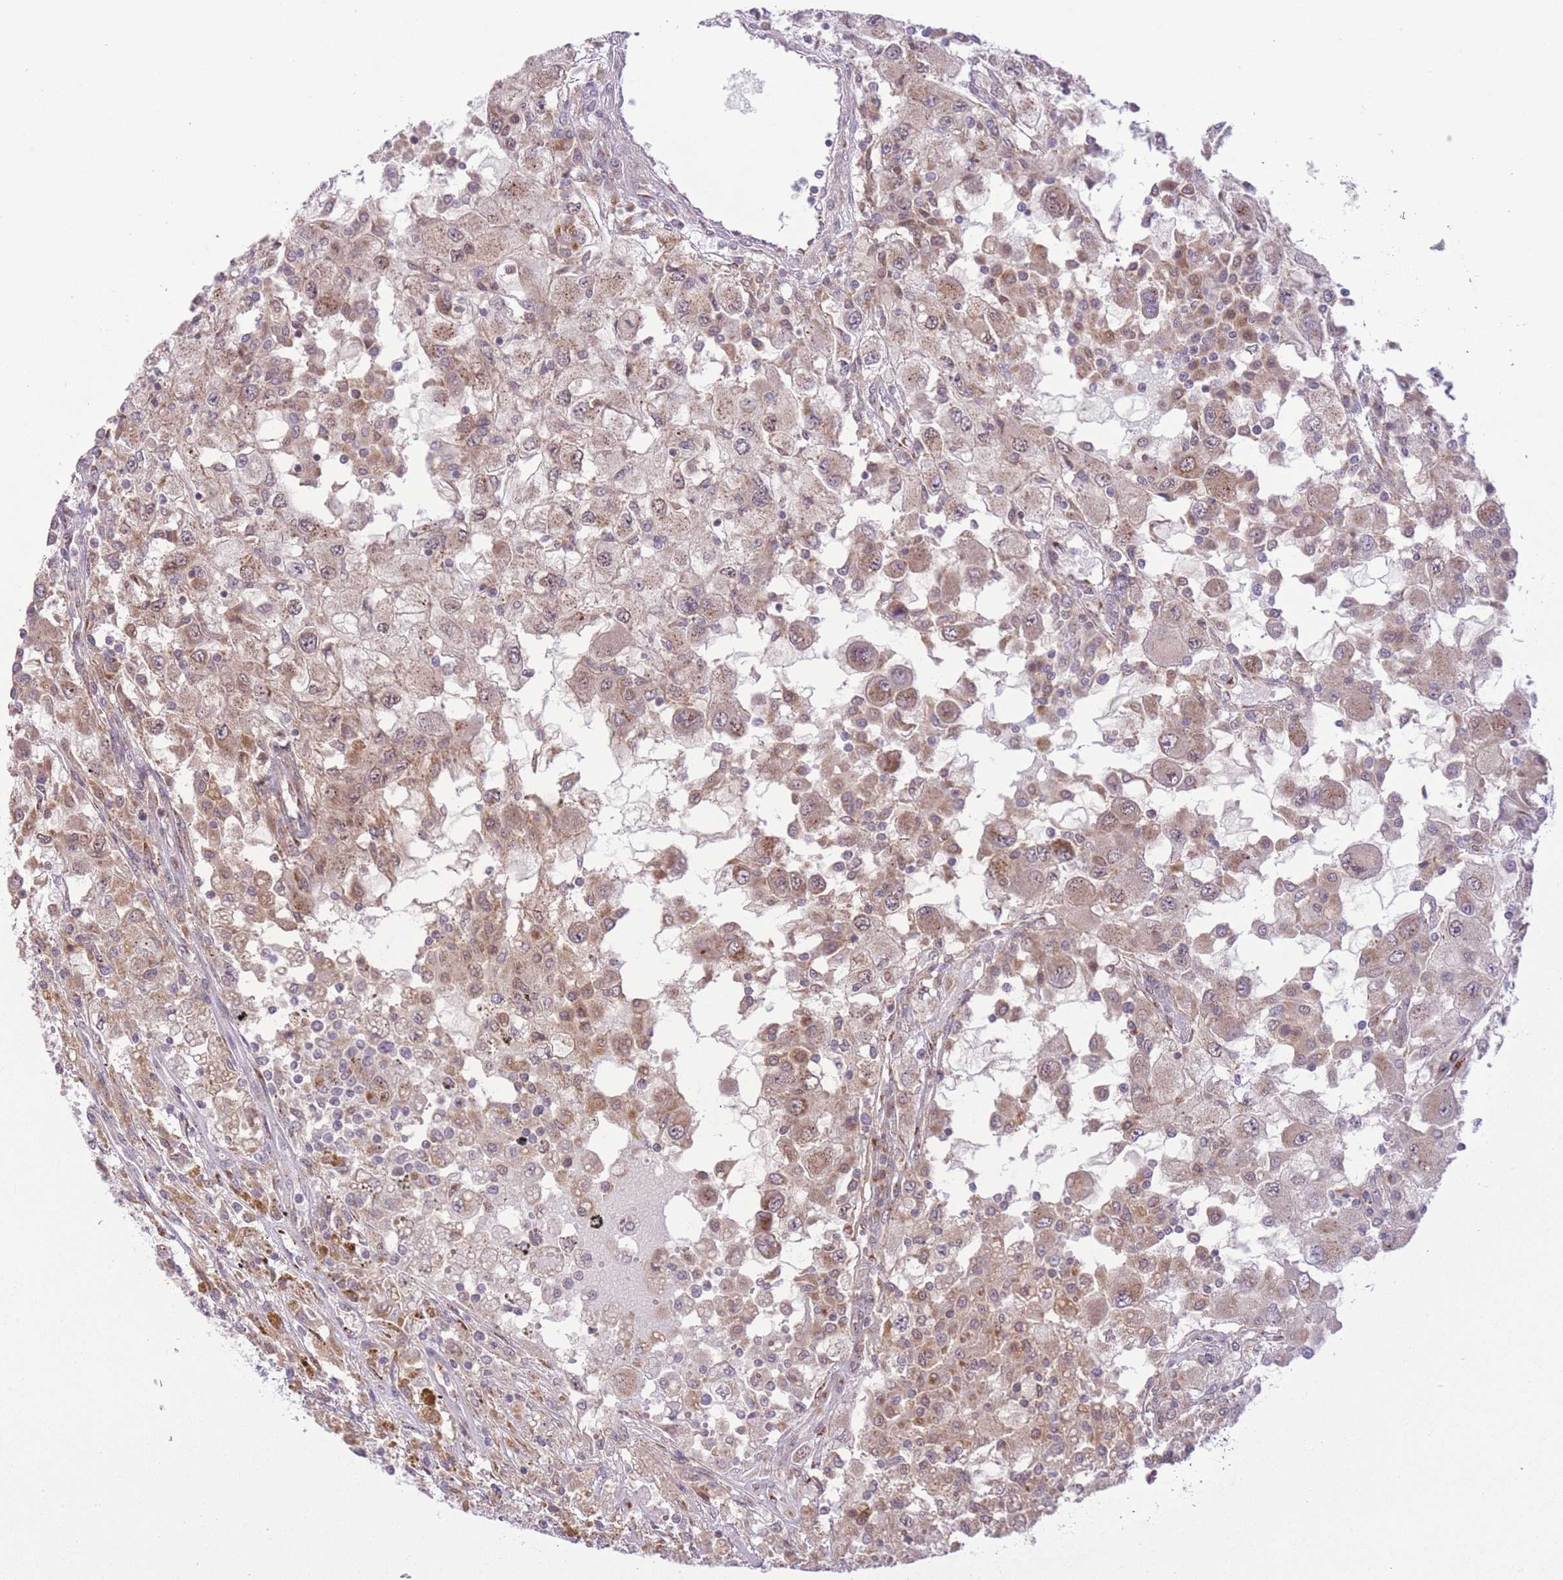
{"staining": {"intensity": "weak", "quantity": ">75%", "location": "cytoplasmic/membranous"}, "tissue": "renal cancer", "cell_type": "Tumor cells", "image_type": "cancer", "snomed": [{"axis": "morphology", "description": "Adenocarcinoma, NOS"}, {"axis": "topography", "description": "Kidney"}], "caption": "An immunohistochemistry (IHC) photomicrograph of neoplastic tissue is shown. Protein staining in brown highlights weak cytoplasmic/membranous positivity in adenocarcinoma (renal) within tumor cells.", "gene": "ZBED5", "patient": {"sex": "female", "age": 67}}